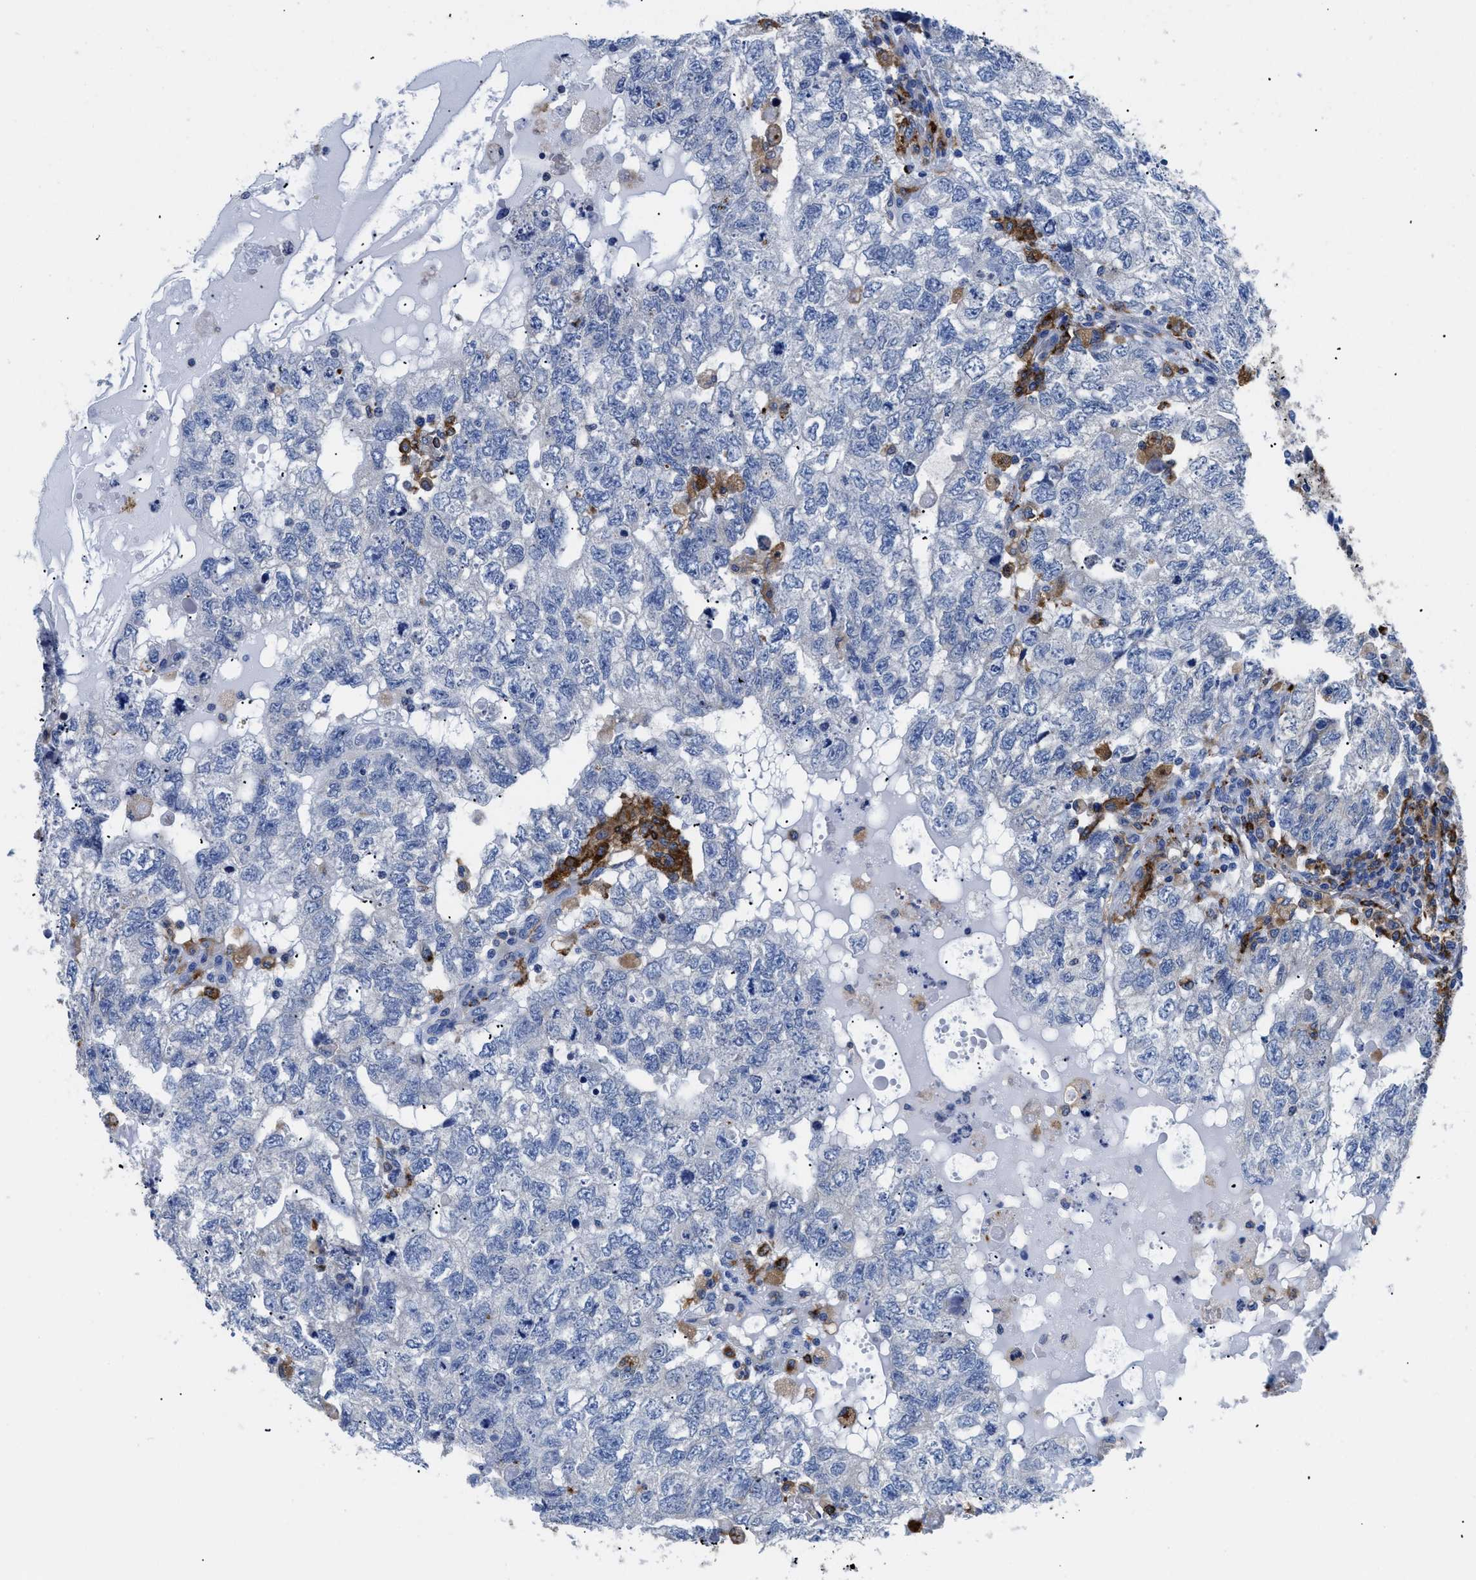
{"staining": {"intensity": "negative", "quantity": "none", "location": "none"}, "tissue": "testis cancer", "cell_type": "Tumor cells", "image_type": "cancer", "snomed": [{"axis": "morphology", "description": "Carcinoma, Embryonal, NOS"}, {"axis": "topography", "description": "Testis"}], "caption": "Immunohistochemistry of testis cancer (embryonal carcinoma) exhibits no staining in tumor cells.", "gene": "HLA-DPA1", "patient": {"sex": "male", "age": 36}}